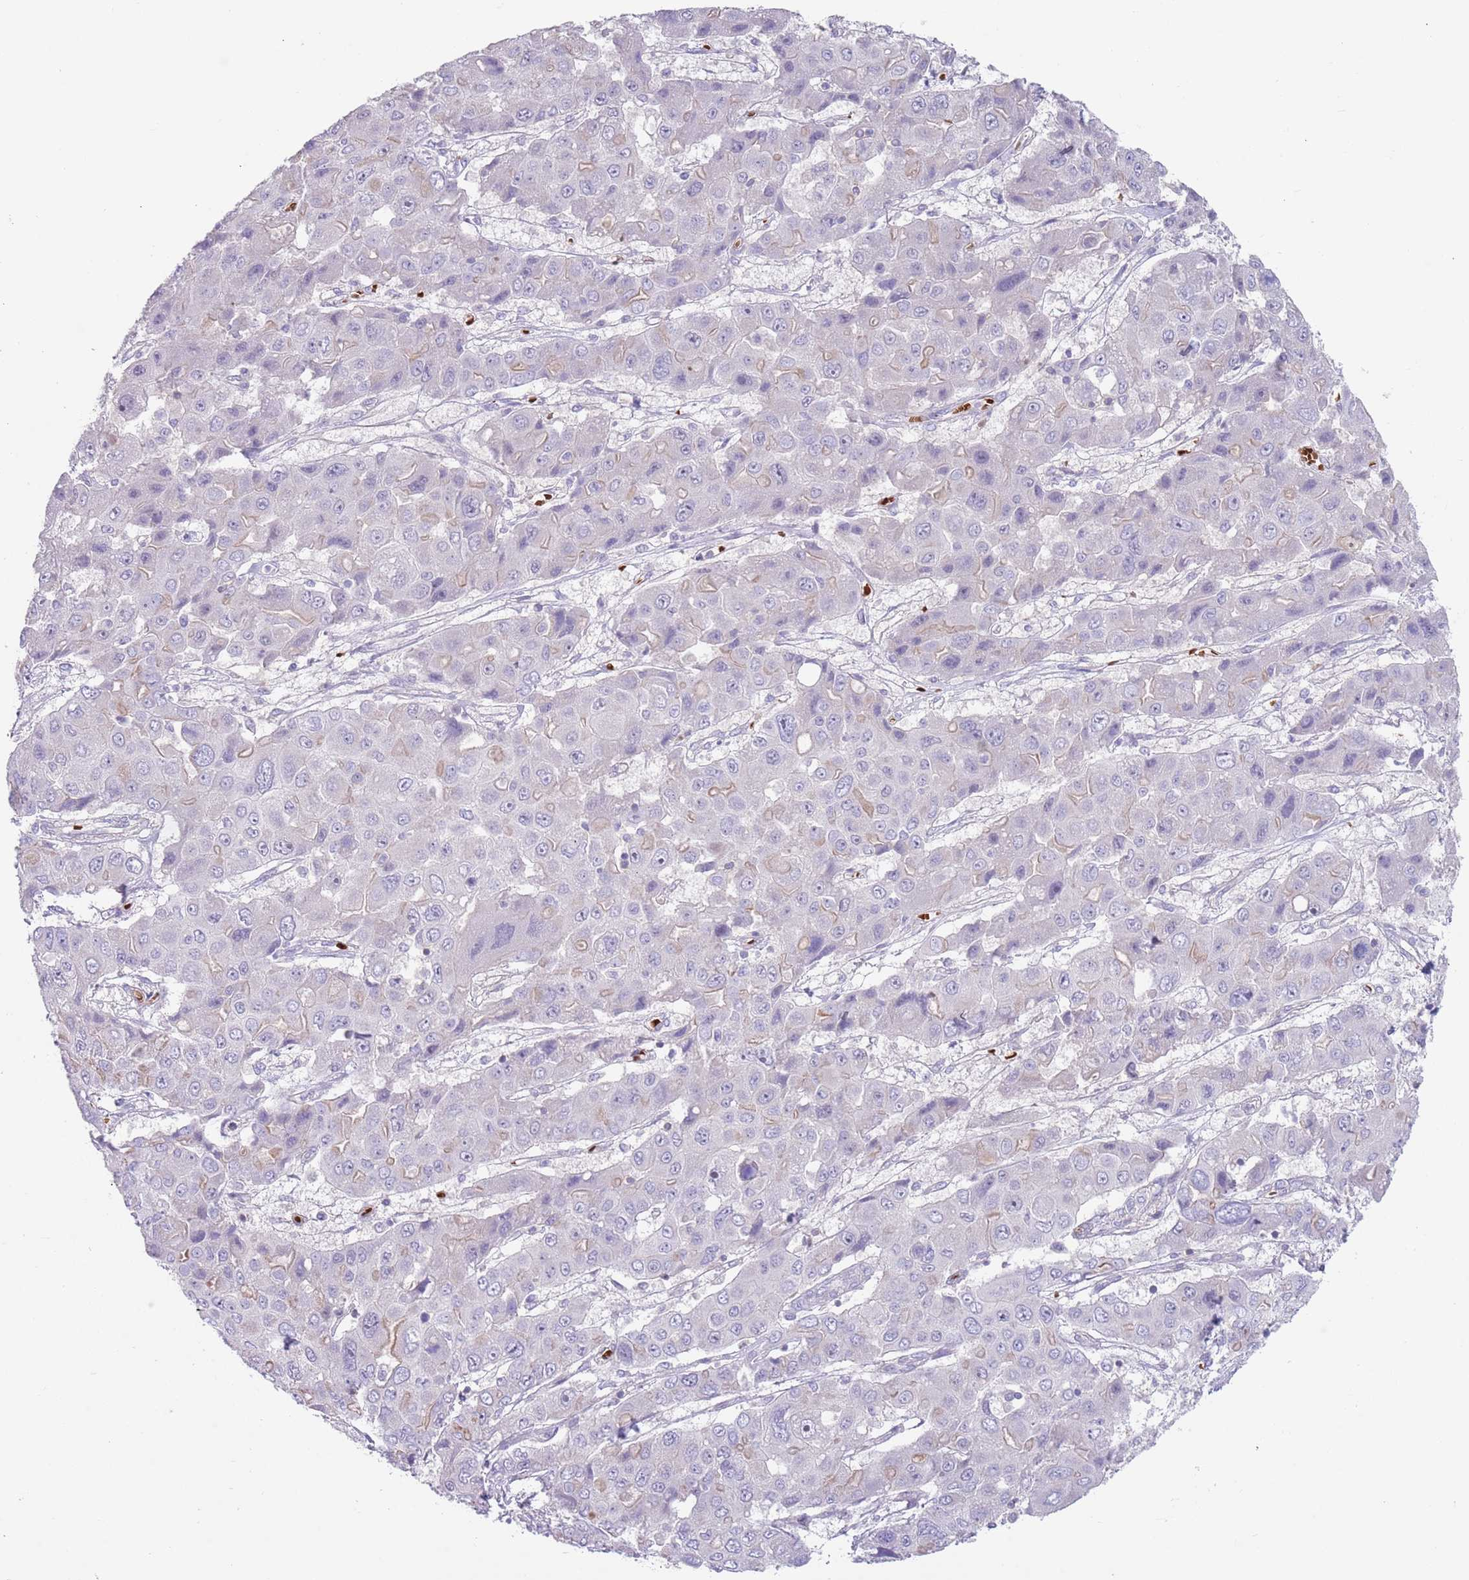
{"staining": {"intensity": "weak", "quantity": "<25%", "location": "cytoplasmic/membranous"}, "tissue": "liver cancer", "cell_type": "Tumor cells", "image_type": "cancer", "snomed": [{"axis": "morphology", "description": "Cholangiocarcinoma"}, {"axis": "topography", "description": "Liver"}], "caption": "IHC histopathology image of human cholangiocarcinoma (liver) stained for a protein (brown), which displays no positivity in tumor cells. Brightfield microscopy of IHC stained with DAB (3,3'-diaminobenzidine) (brown) and hematoxylin (blue), captured at high magnification.", "gene": "ZNF14", "patient": {"sex": "male", "age": 67}}